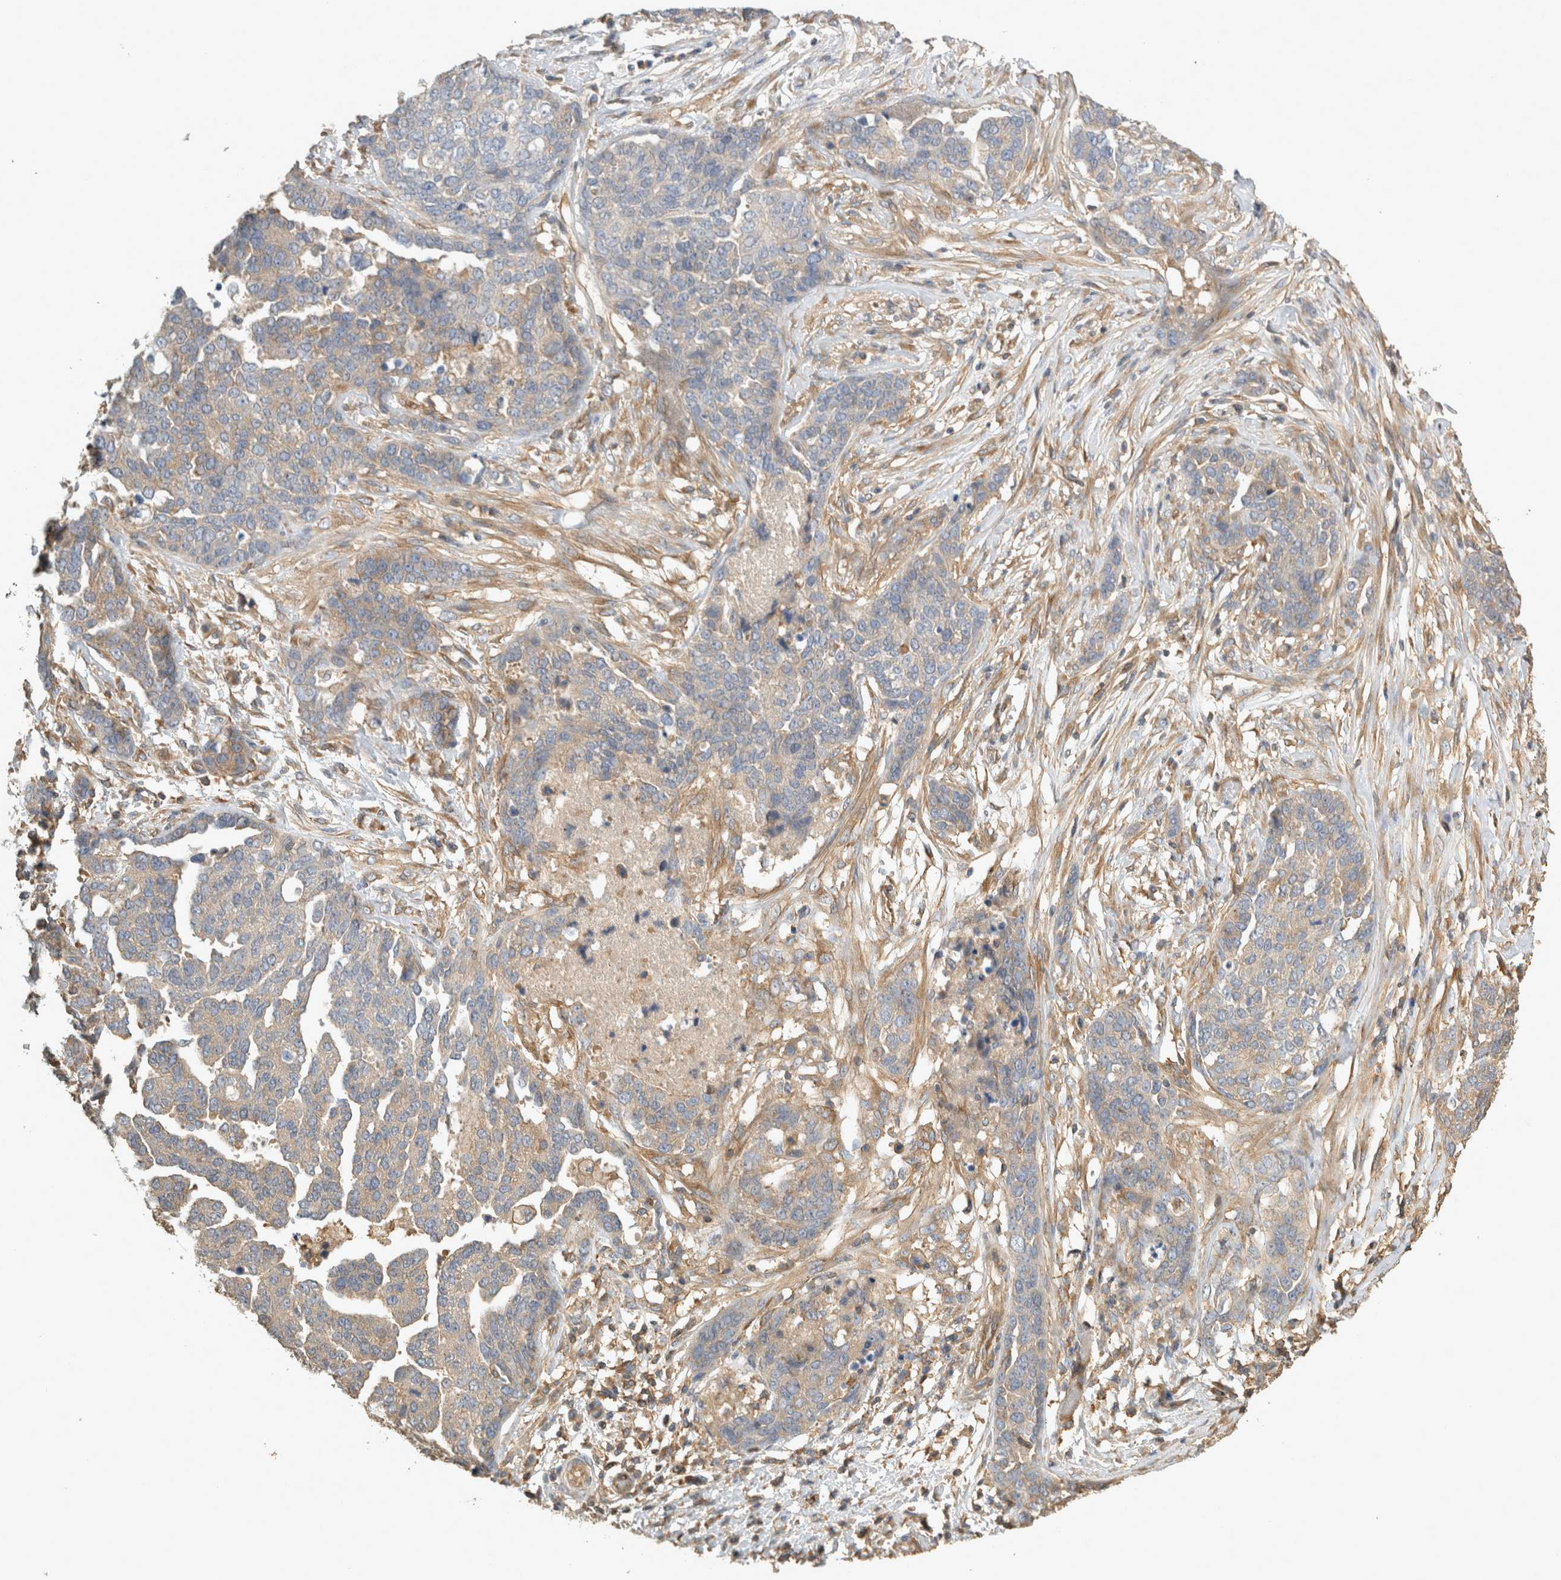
{"staining": {"intensity": "negative", "quantity": "none", "location": "none"}, "tissue": "ovarian cancer", "cell_type": "Tumor cells", "image_type": "cancer", "snomed": [{"axis": "morphology", "description": "Cystadenocarcinoma, serous, NOS"}, {"axis": "topography", "description": "Ovary"}], "caption": "DAB (3,3'-diaminobenzidine) immunohistochemical staining of ovarian serous cystadenocarcinoma shows no significant expression in tumor cells.", "gene": "EIF4G3", "patient": {"sex": "female", "age": 44}}